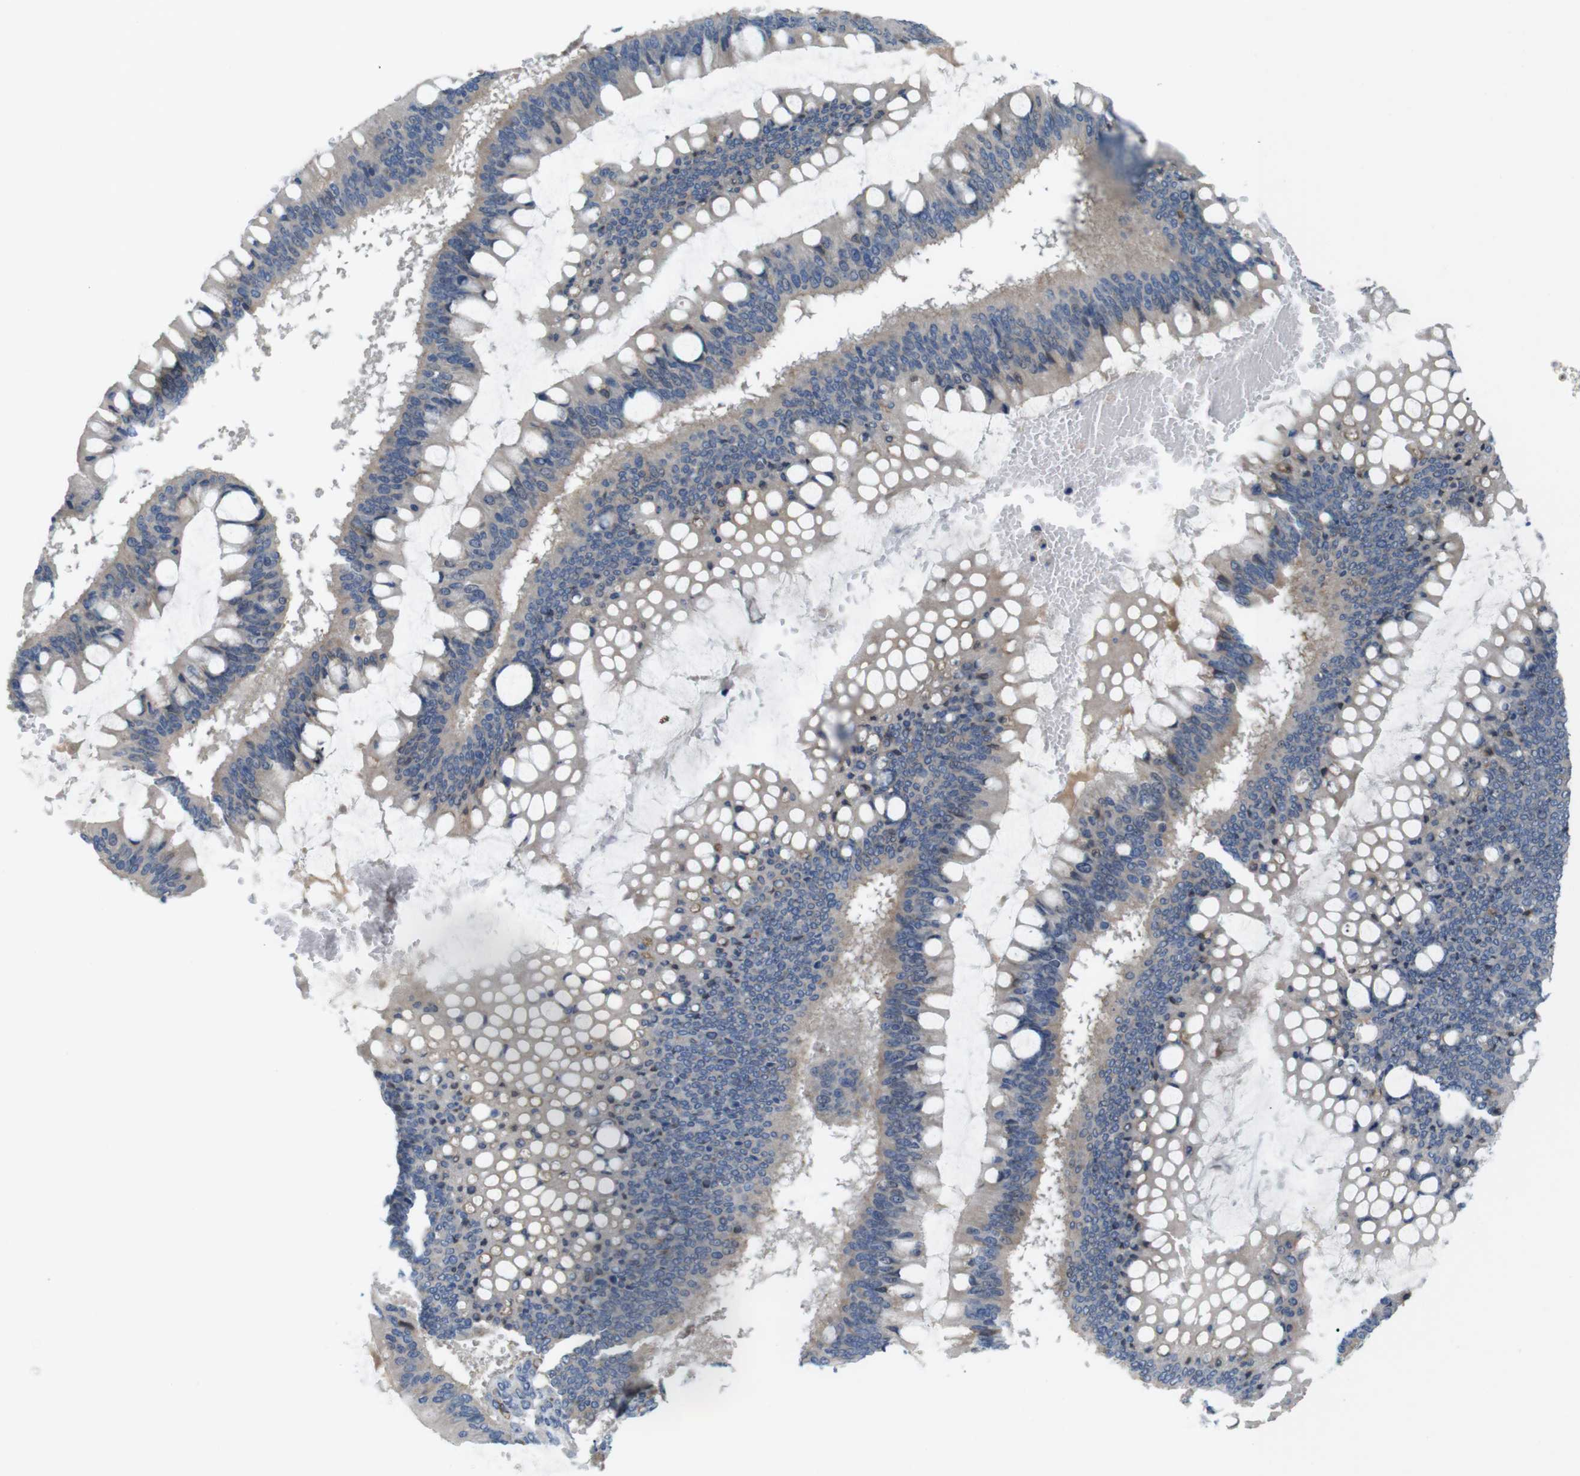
{"staining": {"intensity": "weak", "quantity": ">75%", "location": "cytoplasmic/membranous"}, "tissue": "ovarian cancer", "cell_type": "Tumor cells", "image_type": "cancer", "snomed": [{"axis": "morphology", "description": "Cystadenocarcinoma, mucinous, NOS"}, {"axis": "topography", "description": "Ovary"}], "caption": "Immunohistochemical staining of ovarian mucinous cystadenocarcinoma exhibits low levels of weak cytoplasmic/membranous expression in approximately >75% of tumor cells.", "gene": "BVES", "patient": {"sex": "female", "age": 73}}